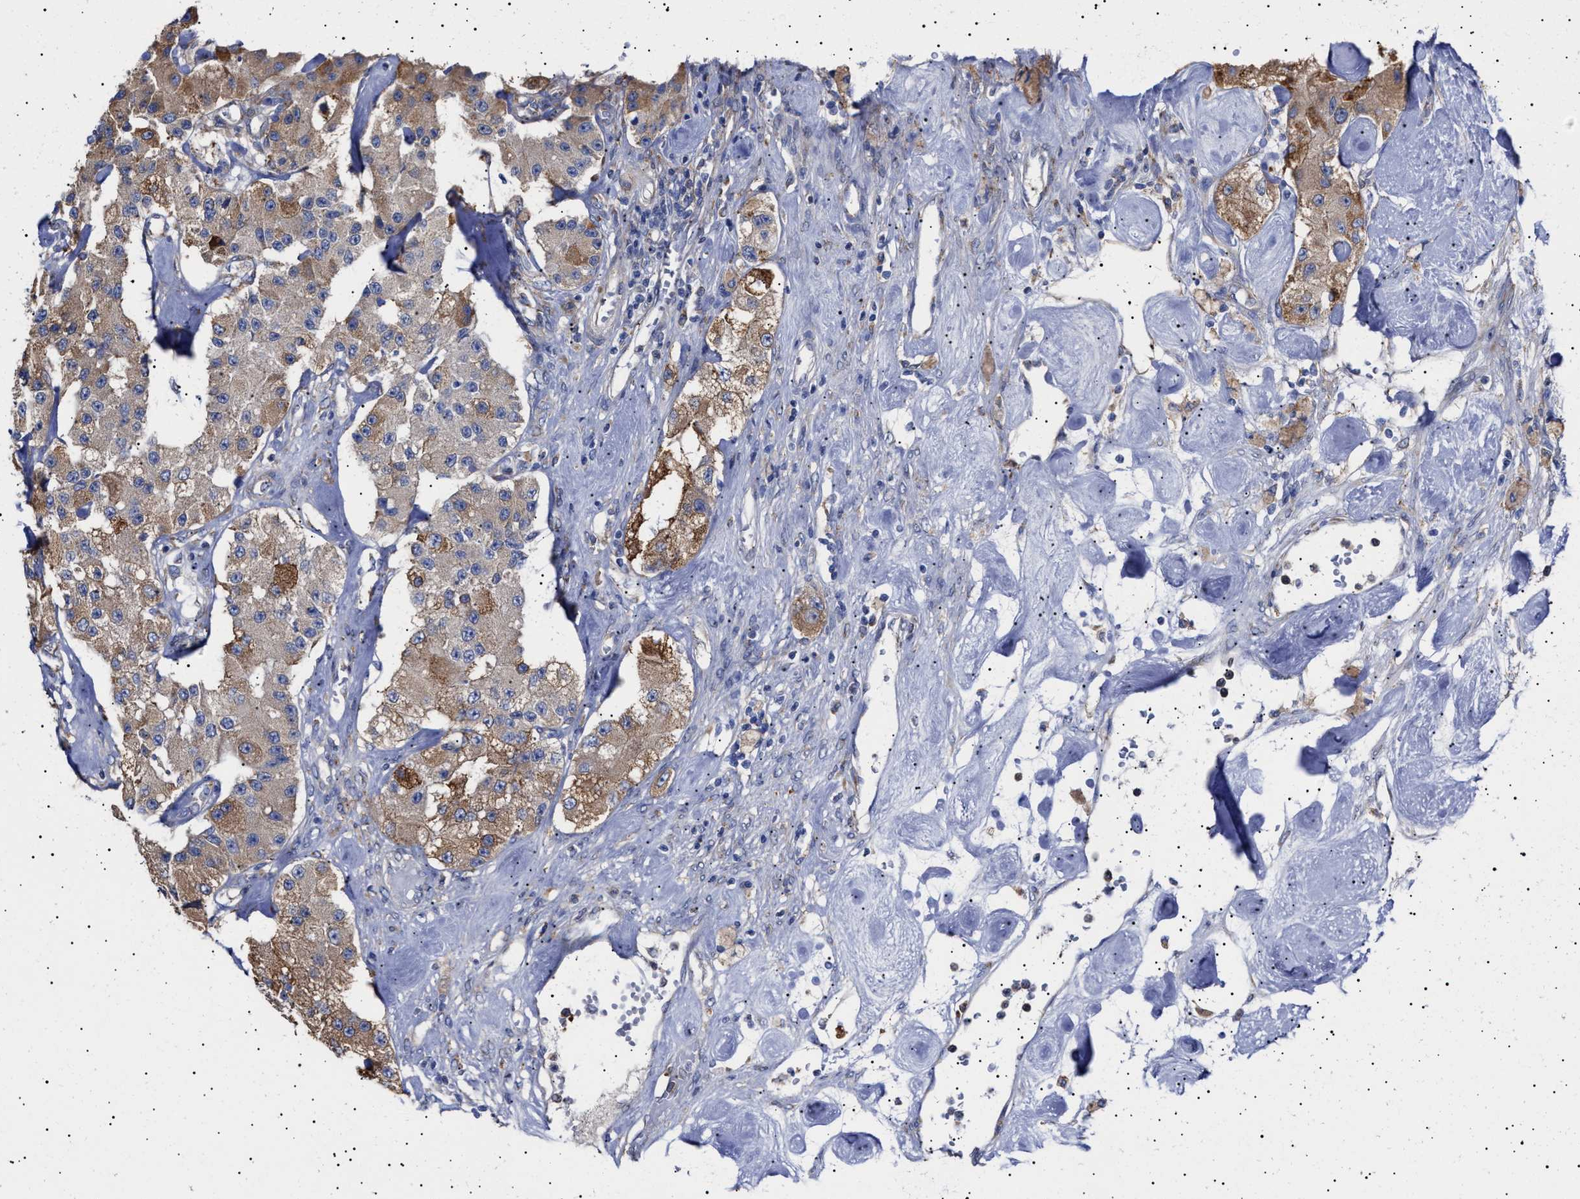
{"staining": {"intensity": "moderate", "quantity": ">75%", "location": "cytoplasmic/membranous"}, "tissue": "carcinoid", "cell_type": "Tumor cells", "image_type": "cancer", "snomed": [{"axis": "morphology", "description": "Carcinoid, malignant, NOS"}, {"axis": "topography", "description": "Pancreas"}], "caption": "A micrograph of human carcinoid (malignant) stained for a protein reveals moderate cytoplasmic/membranous brown staining in tumor cells.", "gene": "ERCC6L2", "patient": {"sex": "male", "age": 41}}